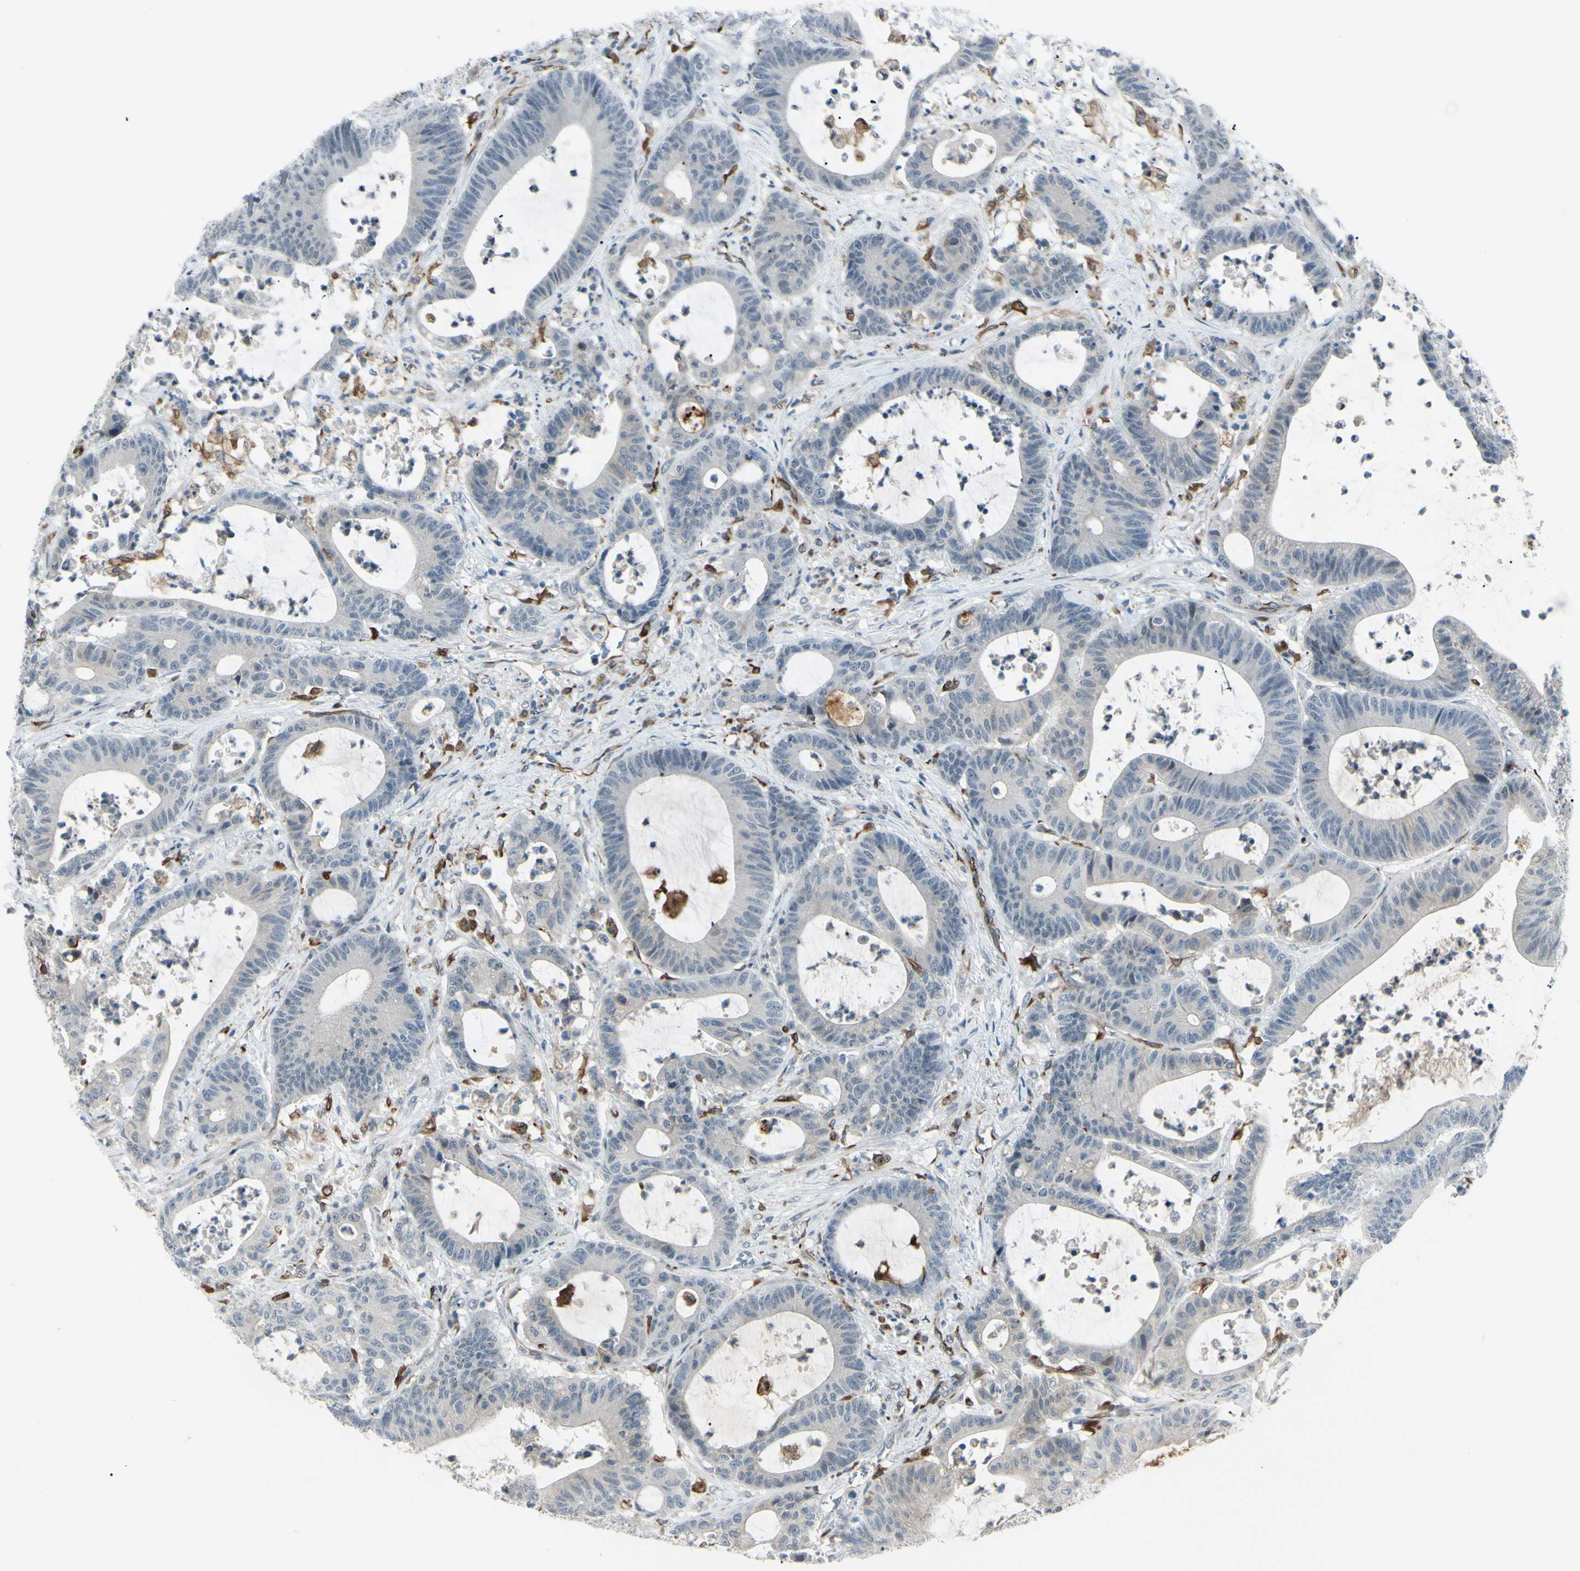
{"staining": {"intensity": "negative", "quantity": "none", "location": "none"}, "tissue": "colorectal cancer", "cell_type": "Tumor cells", "image_type": "cancer", "snomed": [{"axis": "morphology", "description": "Adenocarcinoma, NOS"}, {"axis": "topography", "description": "Colon"}], "caption": "Tumor cells are negative for brown protein staining in colorectal cancer. The staining was performed using DAB (3,3'-diaminobenzidine) to visualize the protein expression in brown, while the nuclei were stained in blue with hematoxylin (Magnification: 20x).", "gene": "FGFR2", "patient": {"sex": "female", "age": 84}}